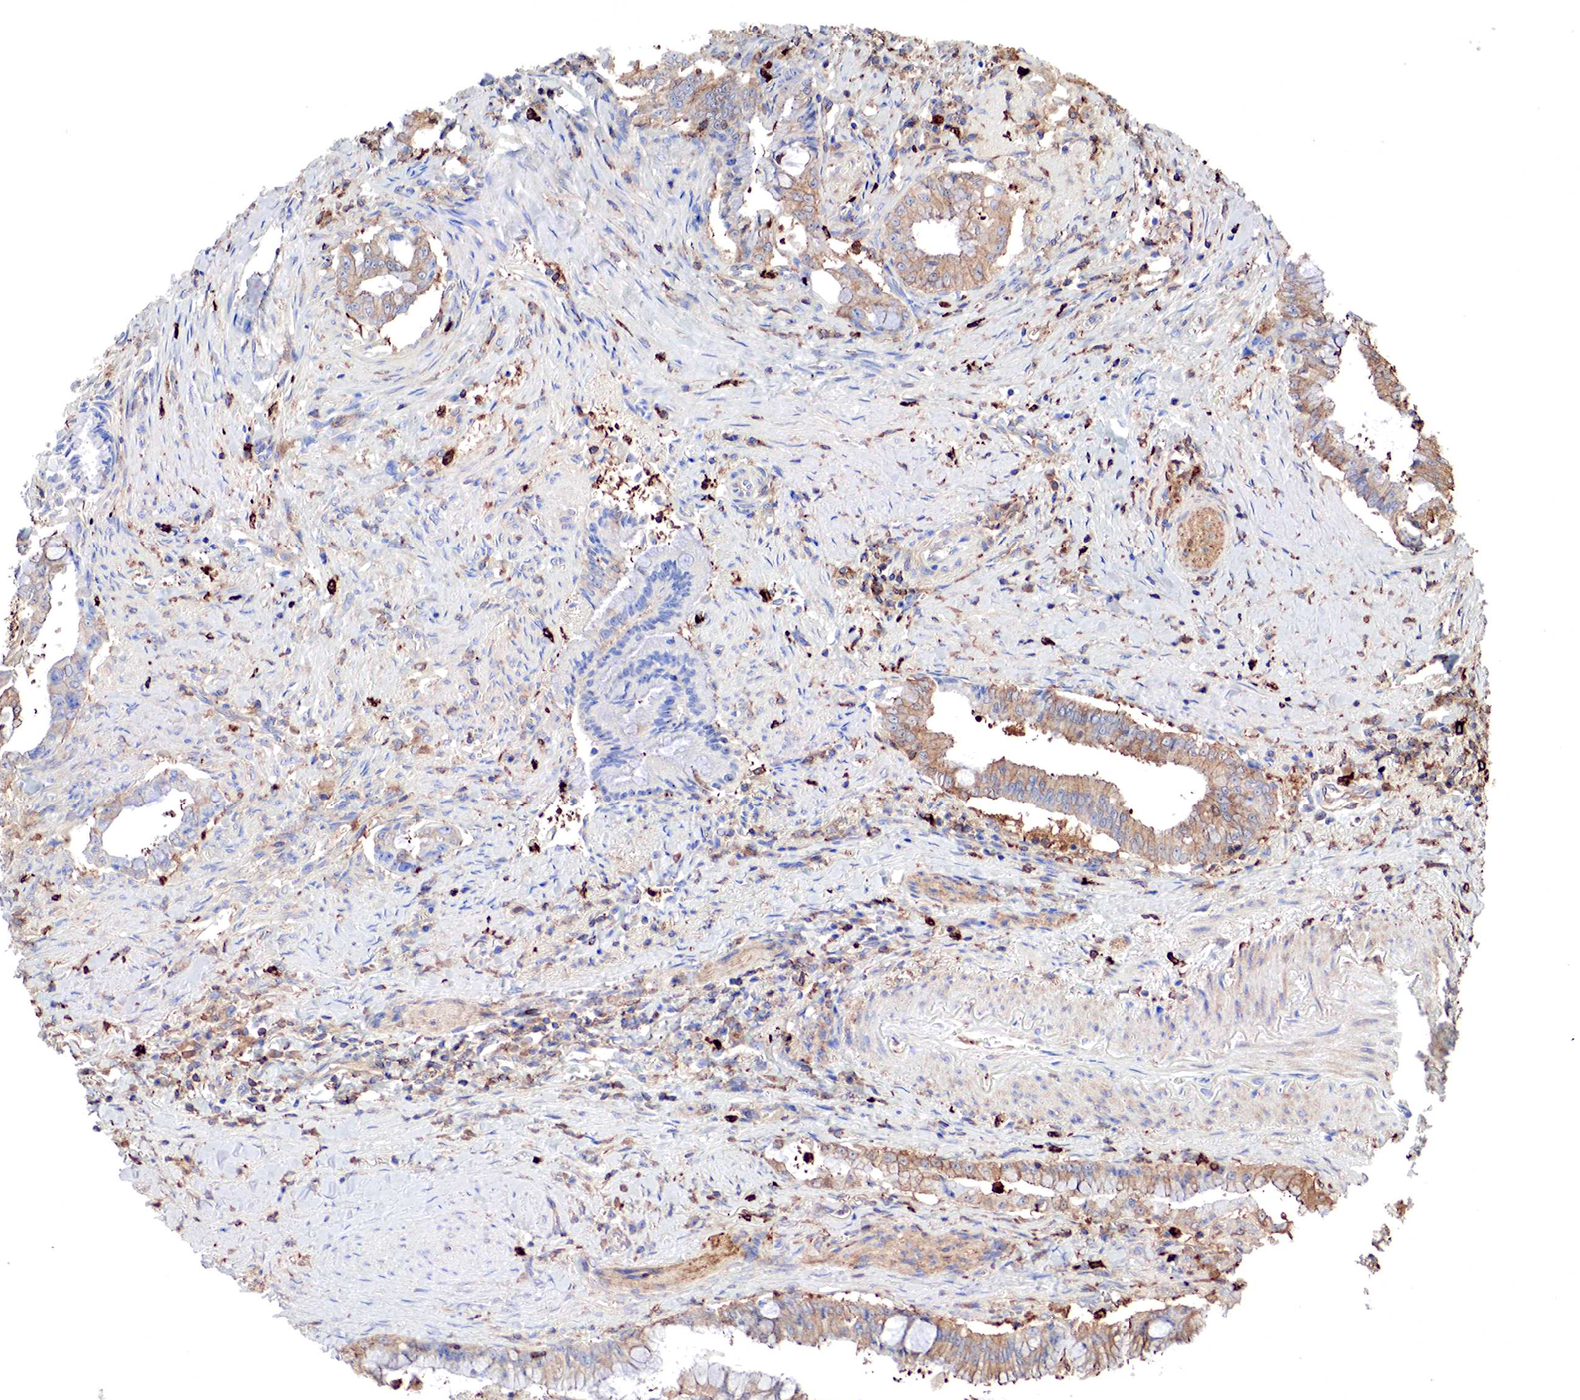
{"staining": {"intensity": "weak", "quantity": "25%-75%", "location": "cytoplasmic/membranous"}, "tissue": "pancreatic cancer", "cell_type": "Tumor cells", "image_type": "cancer", "snomed": [{"axis": "morphology", "description": "Adenocarcinoma, NOS"}, {"axis": "topography", "description": "Pancreas"}], "caption": "This histopathology image displays pancreatic cancer stained with immunohistochemistry to label a protein in brown. The cytoplasmic/membranous of tumor cells show weak positivity for the protein. Nuclei are counter-stained blue.", "gene": "G6PD", "patient": {"sex": "male", "age": 59}}